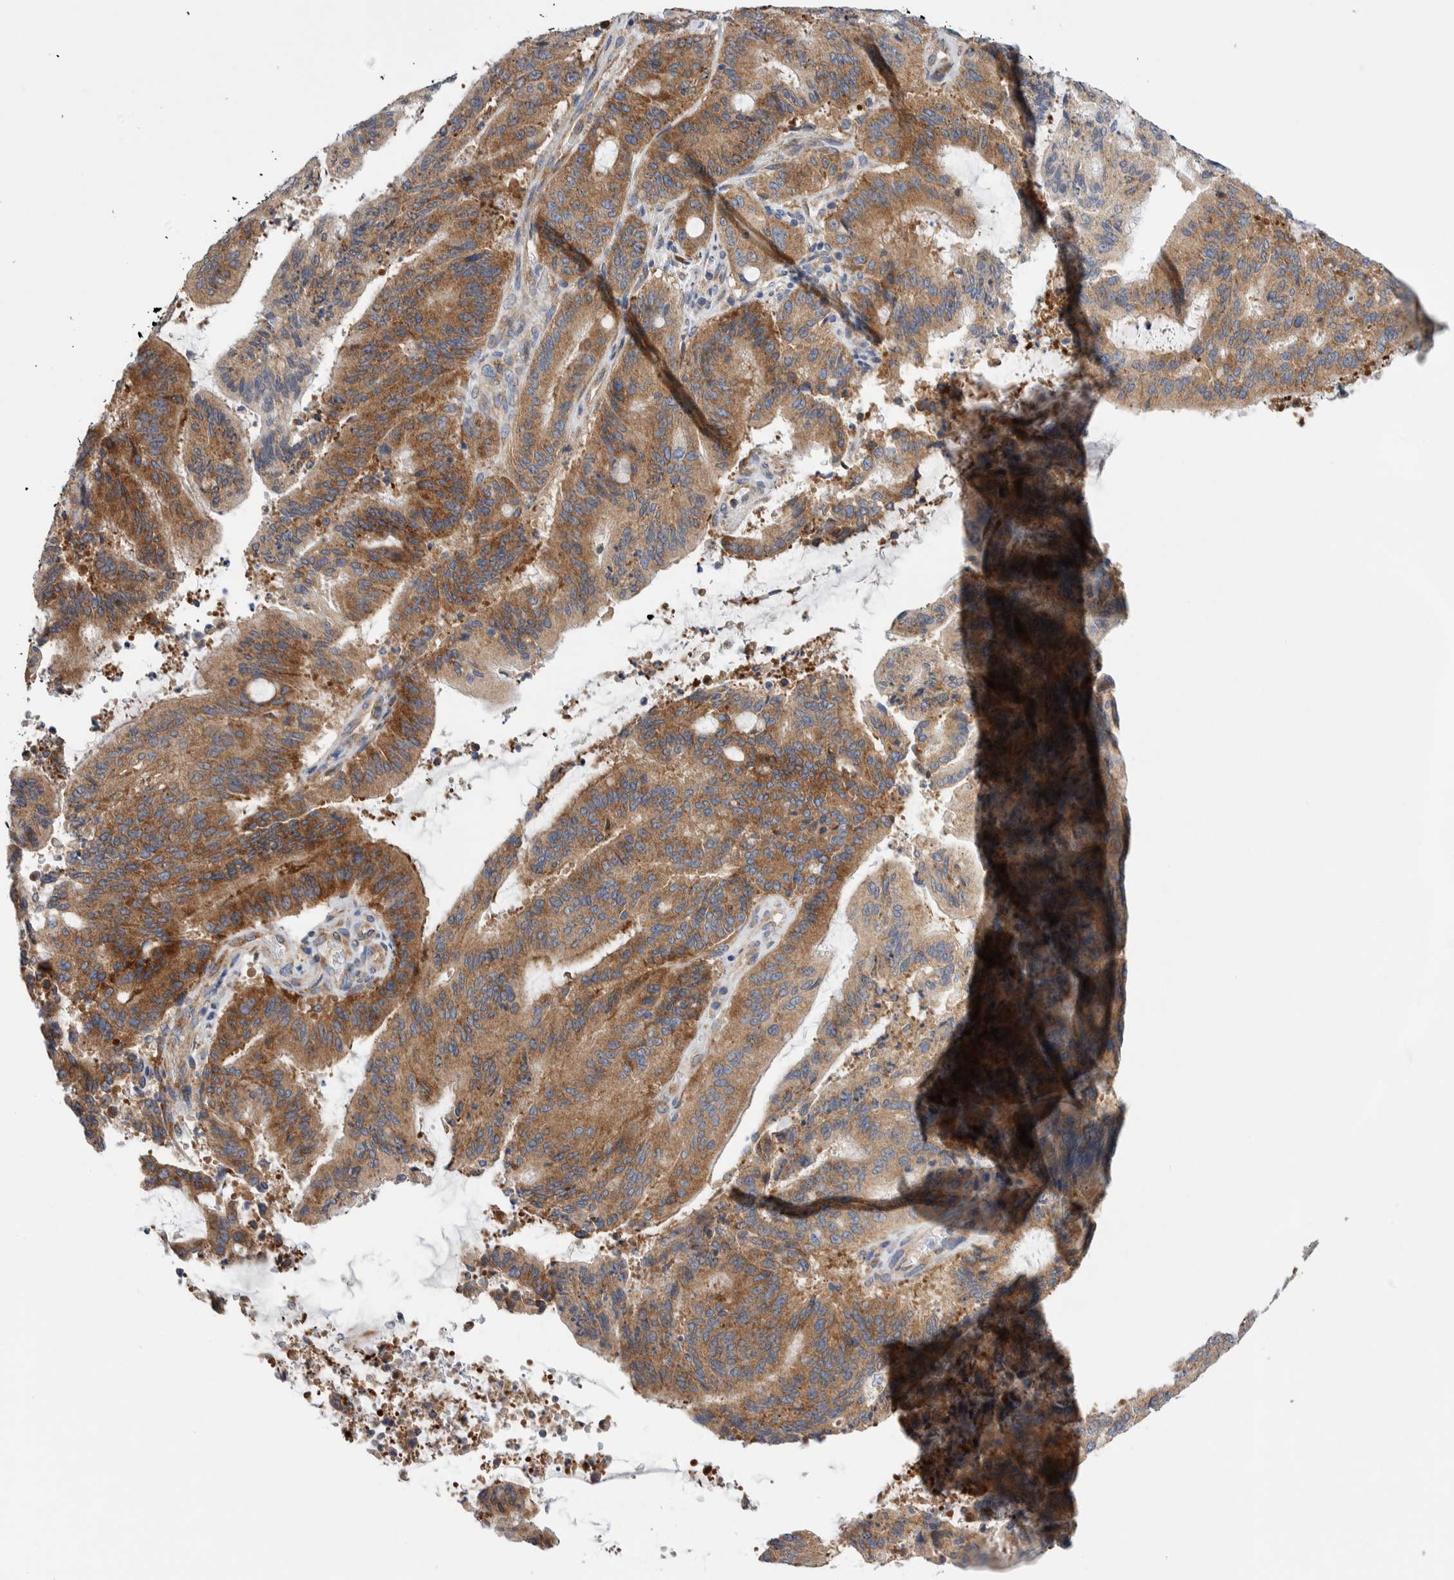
{"staining": {"intensity": "moderate", "quantity": ">75%", "location": "cytoplasmic/membranous"}, "tissue": "liver cancer", "cell_type": "Tumor cells", "image_type": "cancer", "snomed": [{"axis": "morphology", "description": "Normal tissue, NOS"}, {"axis": "morphology", "description": "Cholangiocarcinoma"}, {"axis": "topography", "description": "Liver"}, {"axis": "topography", "description": "Peripheral nerve tissue"}], "caption": "Protein staining by immunohistochemistry shows moderate cytoplasmic/membranous staining in about >75% of tumor cells in cholangiocarcinoma (liver).", "gene": "RACK1", "patient": {"sex": "female", "age": 73}}